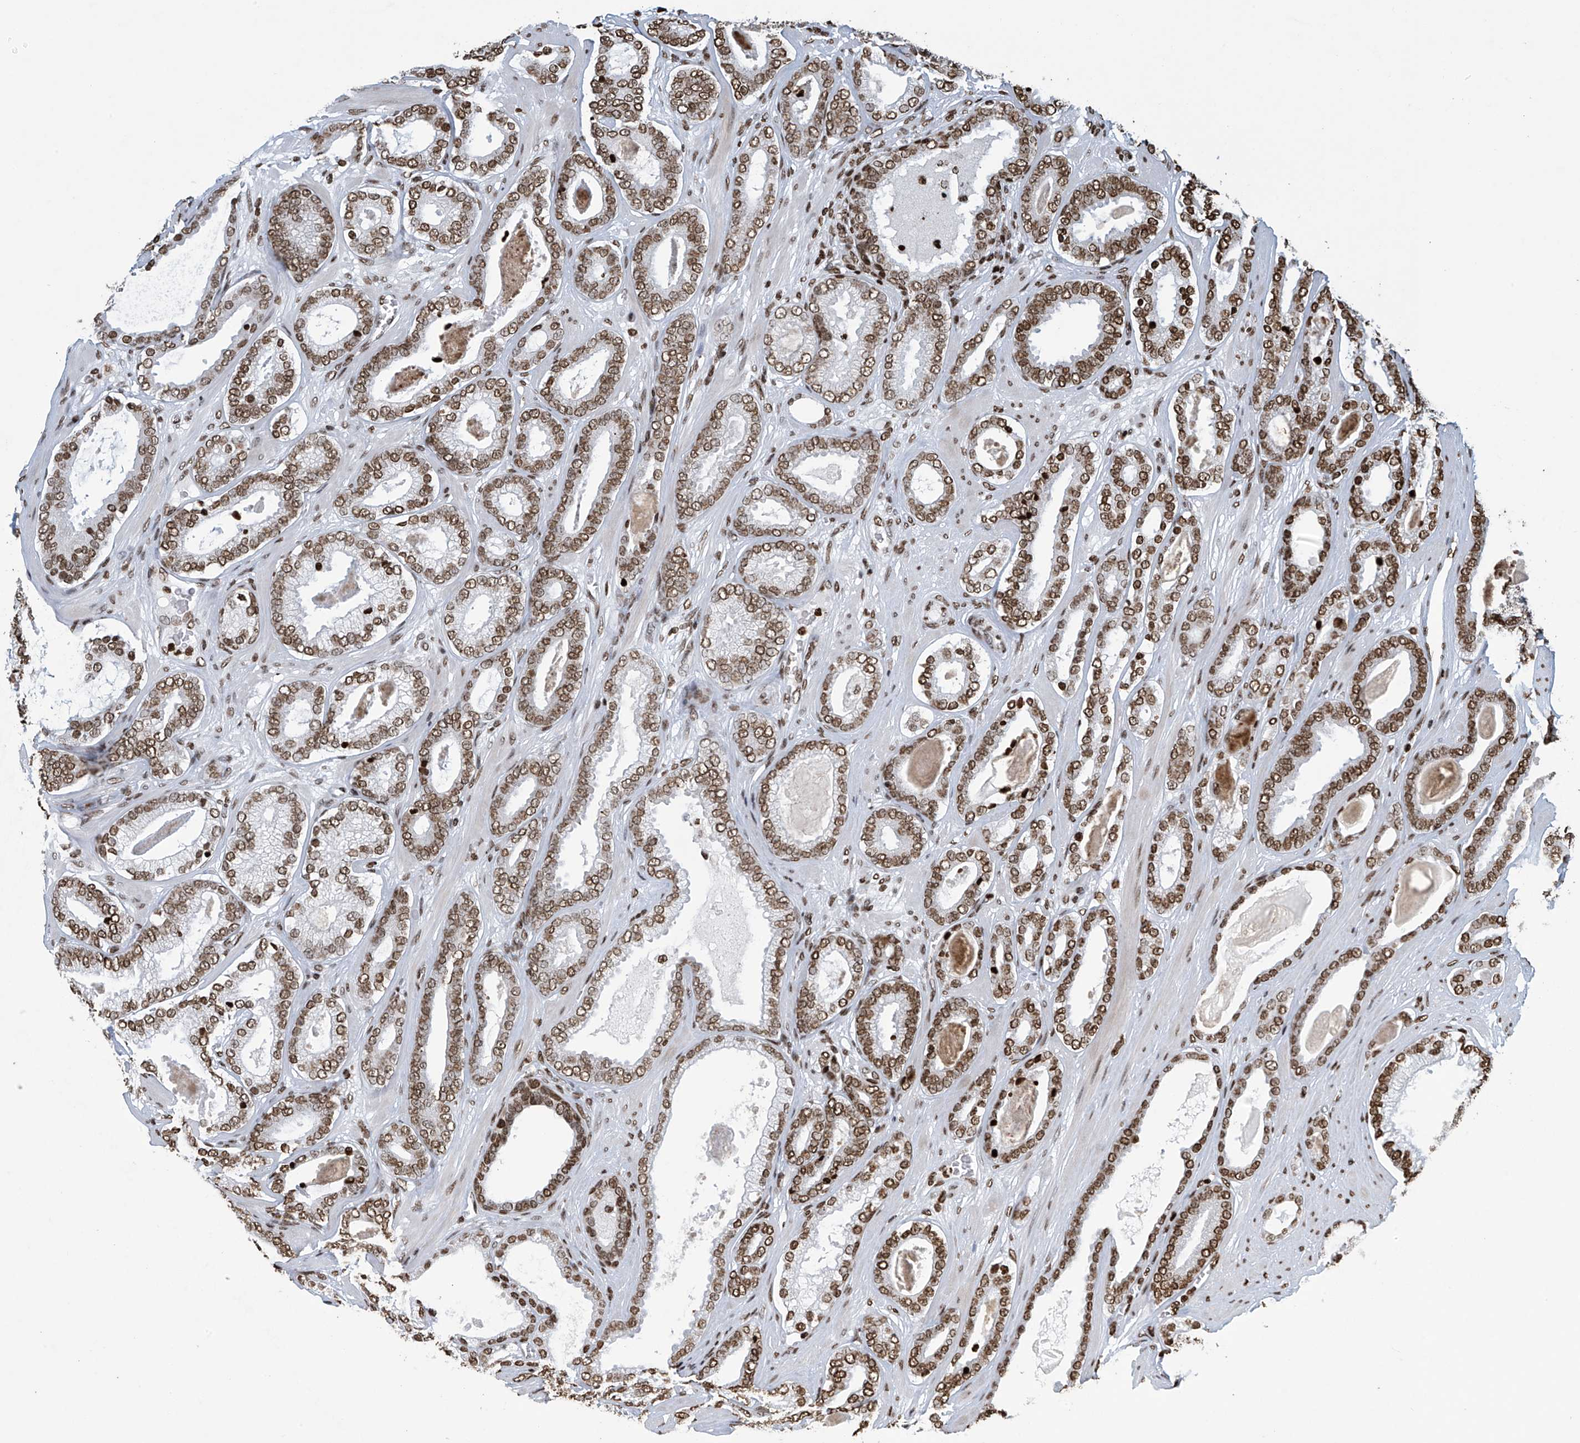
{"staining": {"intensity": "moderate", "quantity": ">75%", "location": "nuclear"}, "tissue": "prostate cancer", "cell_type": "Tumor cells", "image_type": "cancer", "snomed": [{"axis": "morphology", "description": "Adenocarcinoma, High grade"}, {"axis": "topography", "description": "Prostate"}], "caption": "Moderate nuclear expression for a protein is seen in about >75% of tumor cells of prostate cancer using IHC.", "gene": "H4C16", "patient": {"sex": "male", "age": 60}}